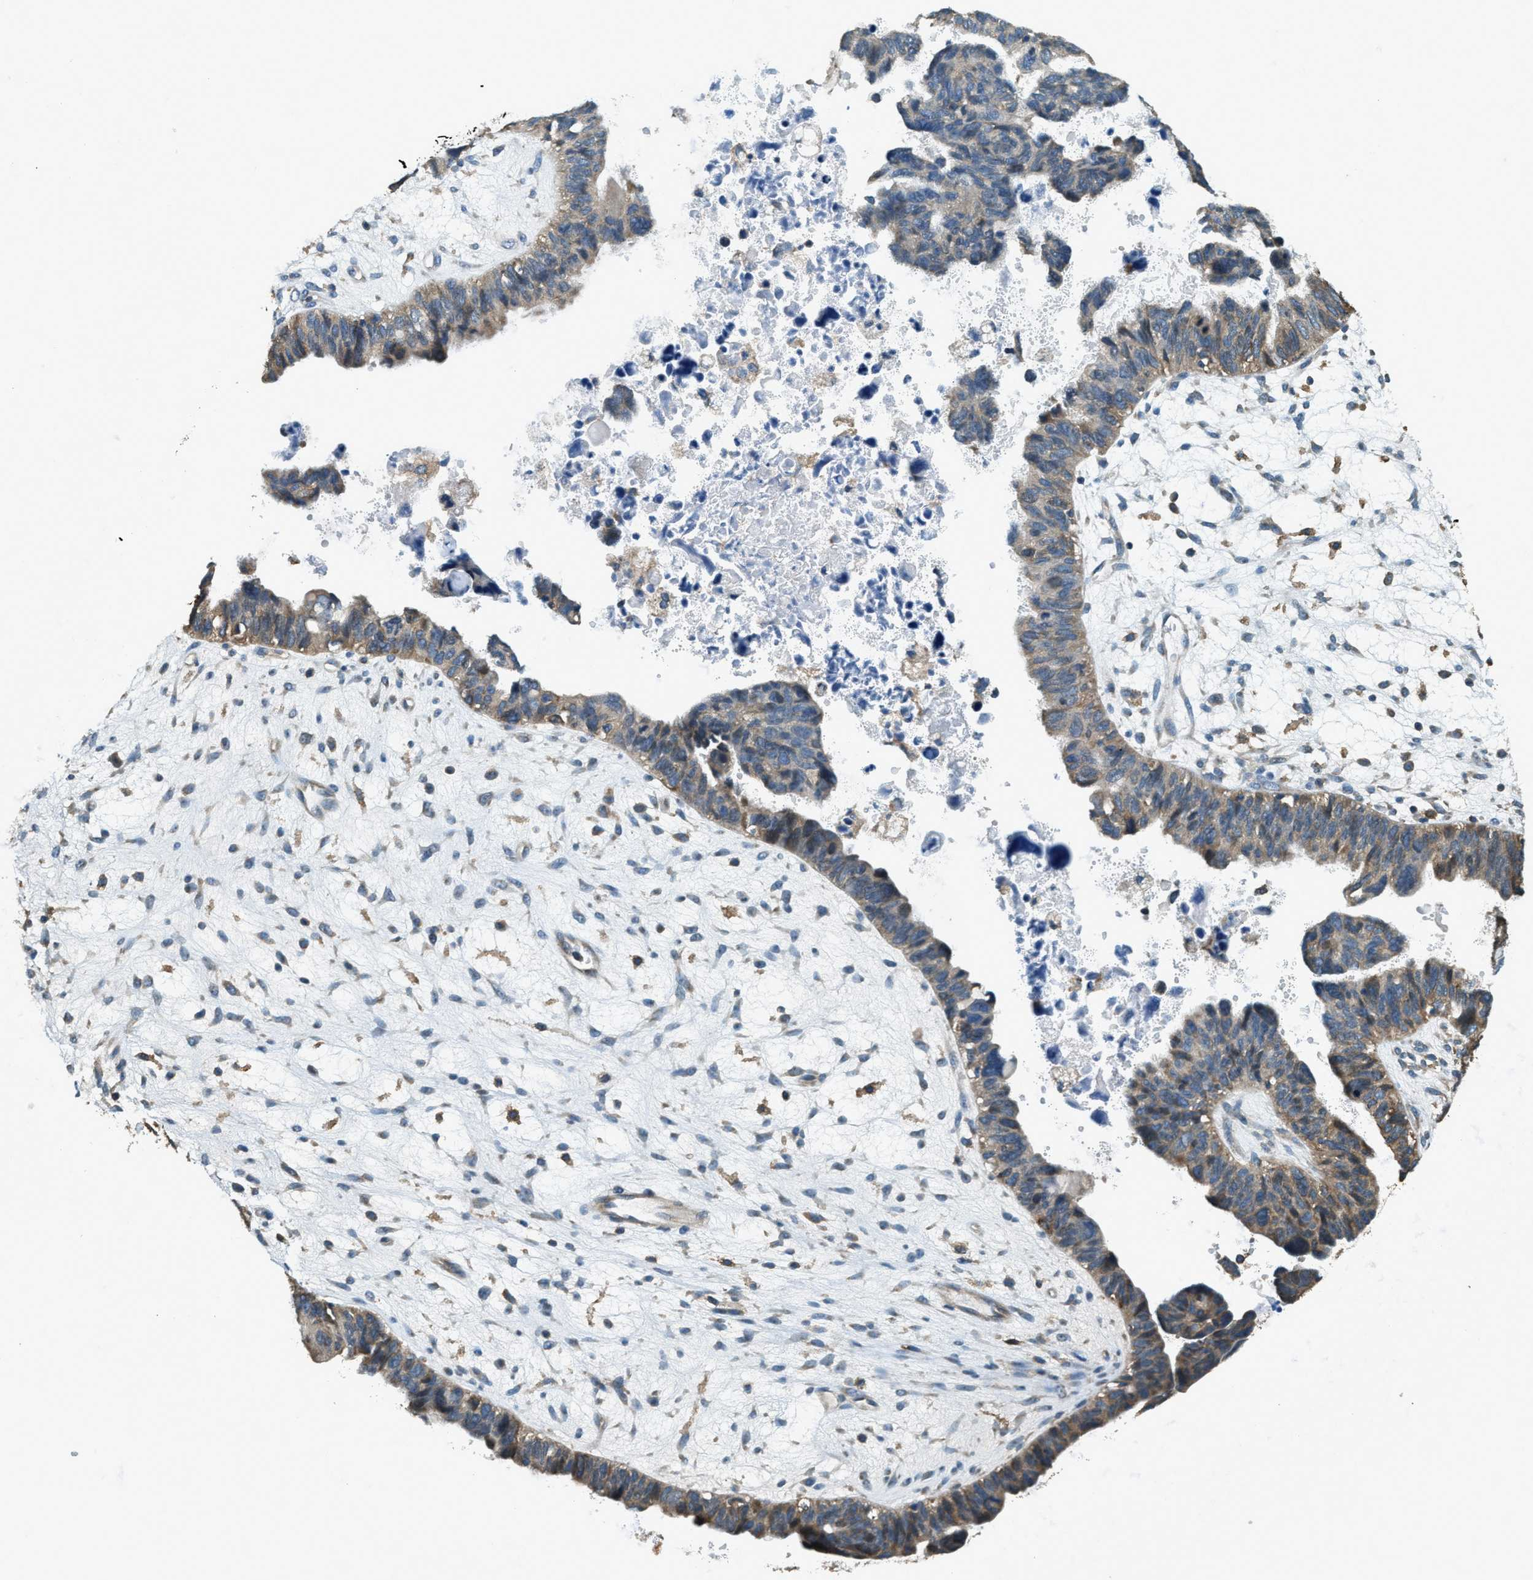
{"staining": {"intensity": "moderate", "quantity": "25%-75%", "location": "cytoplasmic/membranous"}, "tissue": "ovarian cancer", "cell_type": "Tumor cells", "image_type": "cancer", "snomed": [{"axis": "morphology", "description": "Cystadenocarcinoma, serous, NOS"}, {"axis": "topography", "description": "Ovary"}], "caption": "Immunohistochemical staining of human ovarian cancer (serous cystadenocarcinoma) demonstrates medium levels of moderate cytoplasmic/membranous positivity in approximately 25%-75% of tumor cells.", "gene": "ERGIC1", "patient": {"sex": "female", "age": 79}}